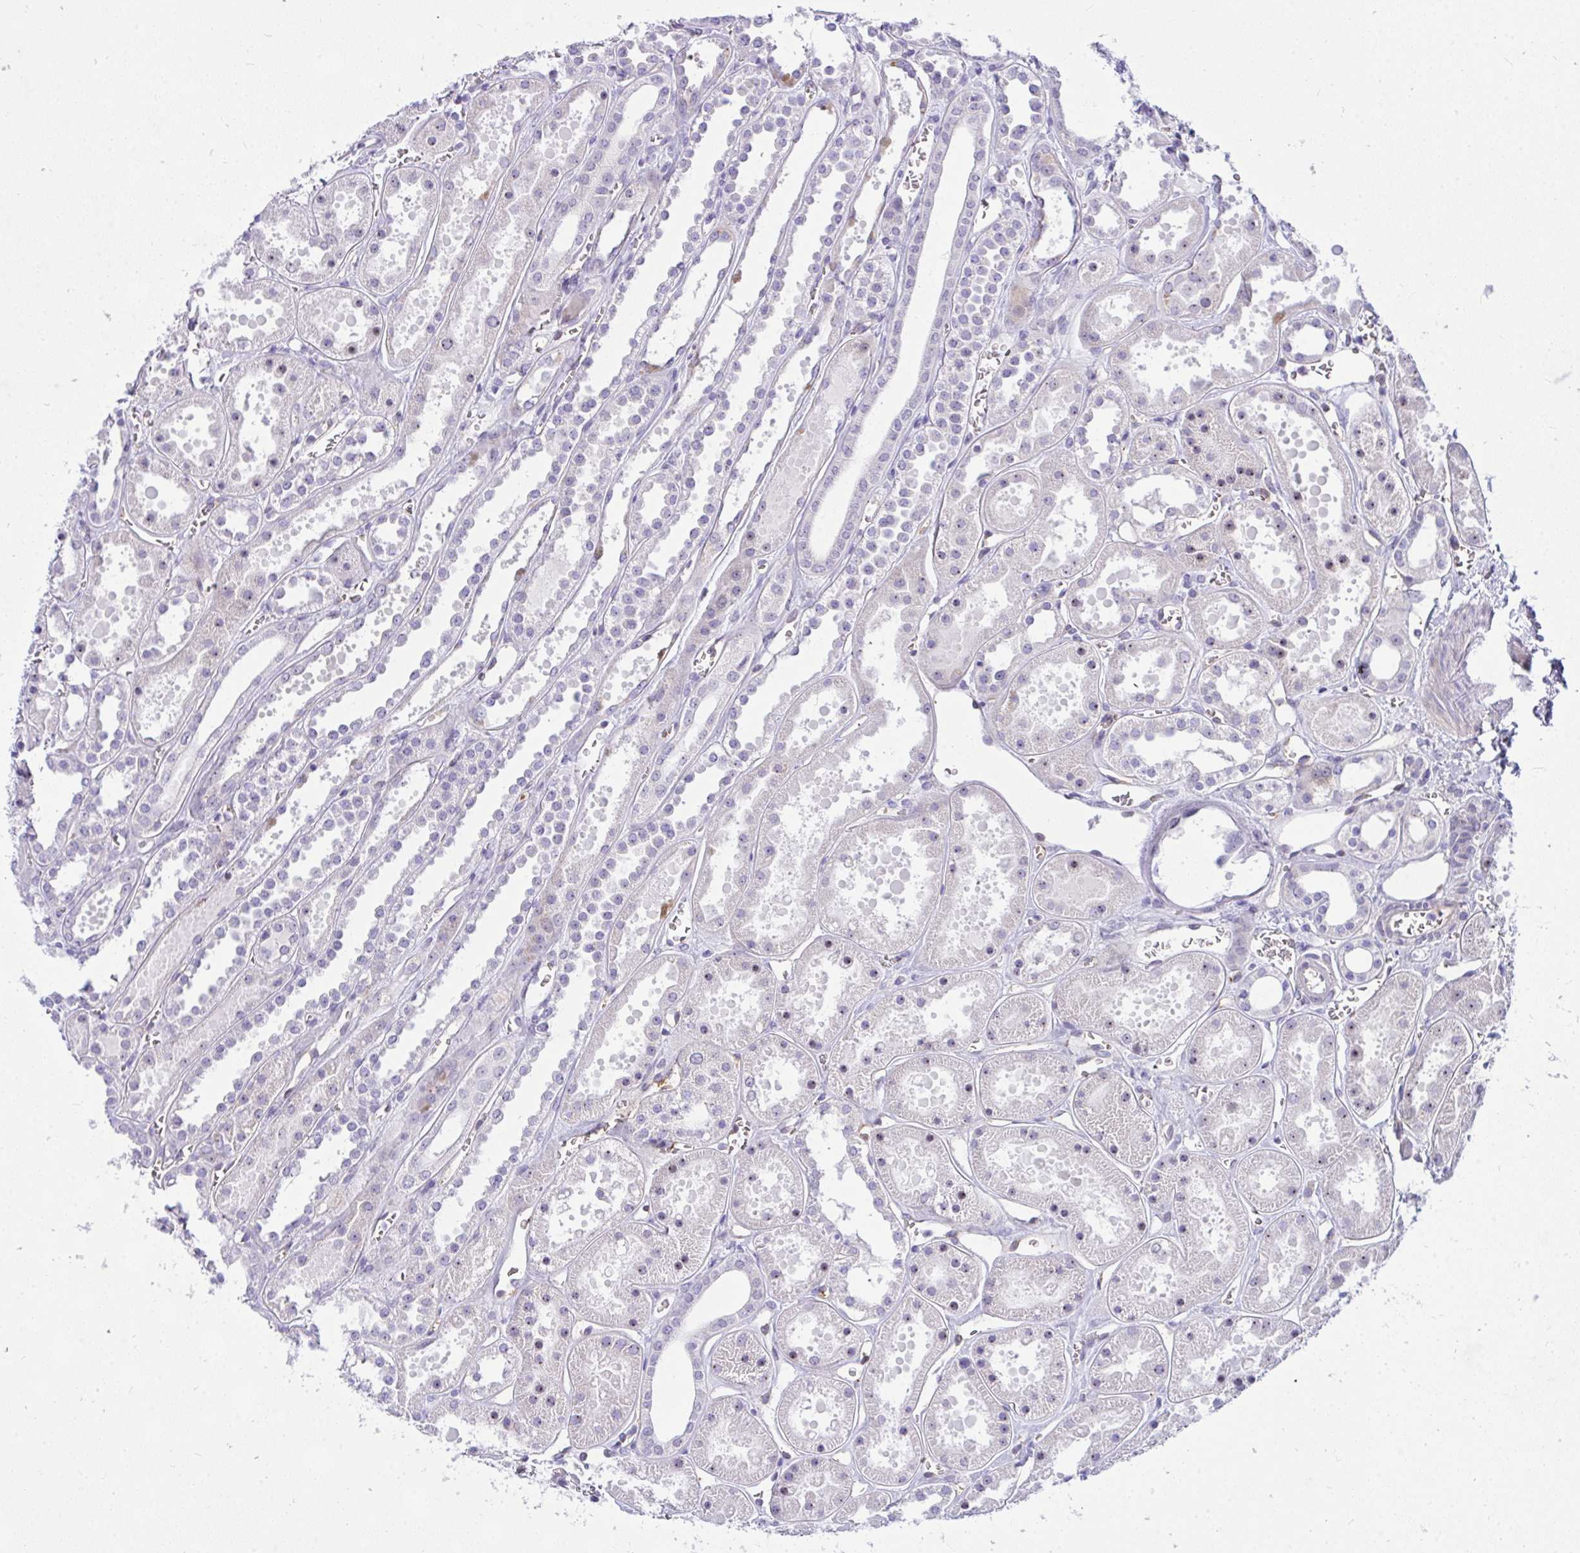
{"staining": {"intensity": "moderate", "quantity": "25%-75%", "location": "cytoplasmic/membranous"}, "tissue": "kidney", "cell_type": "Cells in glomeruli", "image_type": "normal", "snomed": [{"axis": "morphology", "description": "Normal tissue, NOS"}, {"axis": "topography", "description": "Kidney"}], "caption": "Immunohistochemistry (IHC) photomicrograph of benign kidney: kidney stained using immunohistochemistry exhibits medium levels of moderate protein expression localized specifically in the cytoplasmic/membranous of cells in glomeruli, appearing as a cytoplasmic/membranous brown color.", "gene": "NFXL1", "patient": {"sex": "female", "age": 41}}